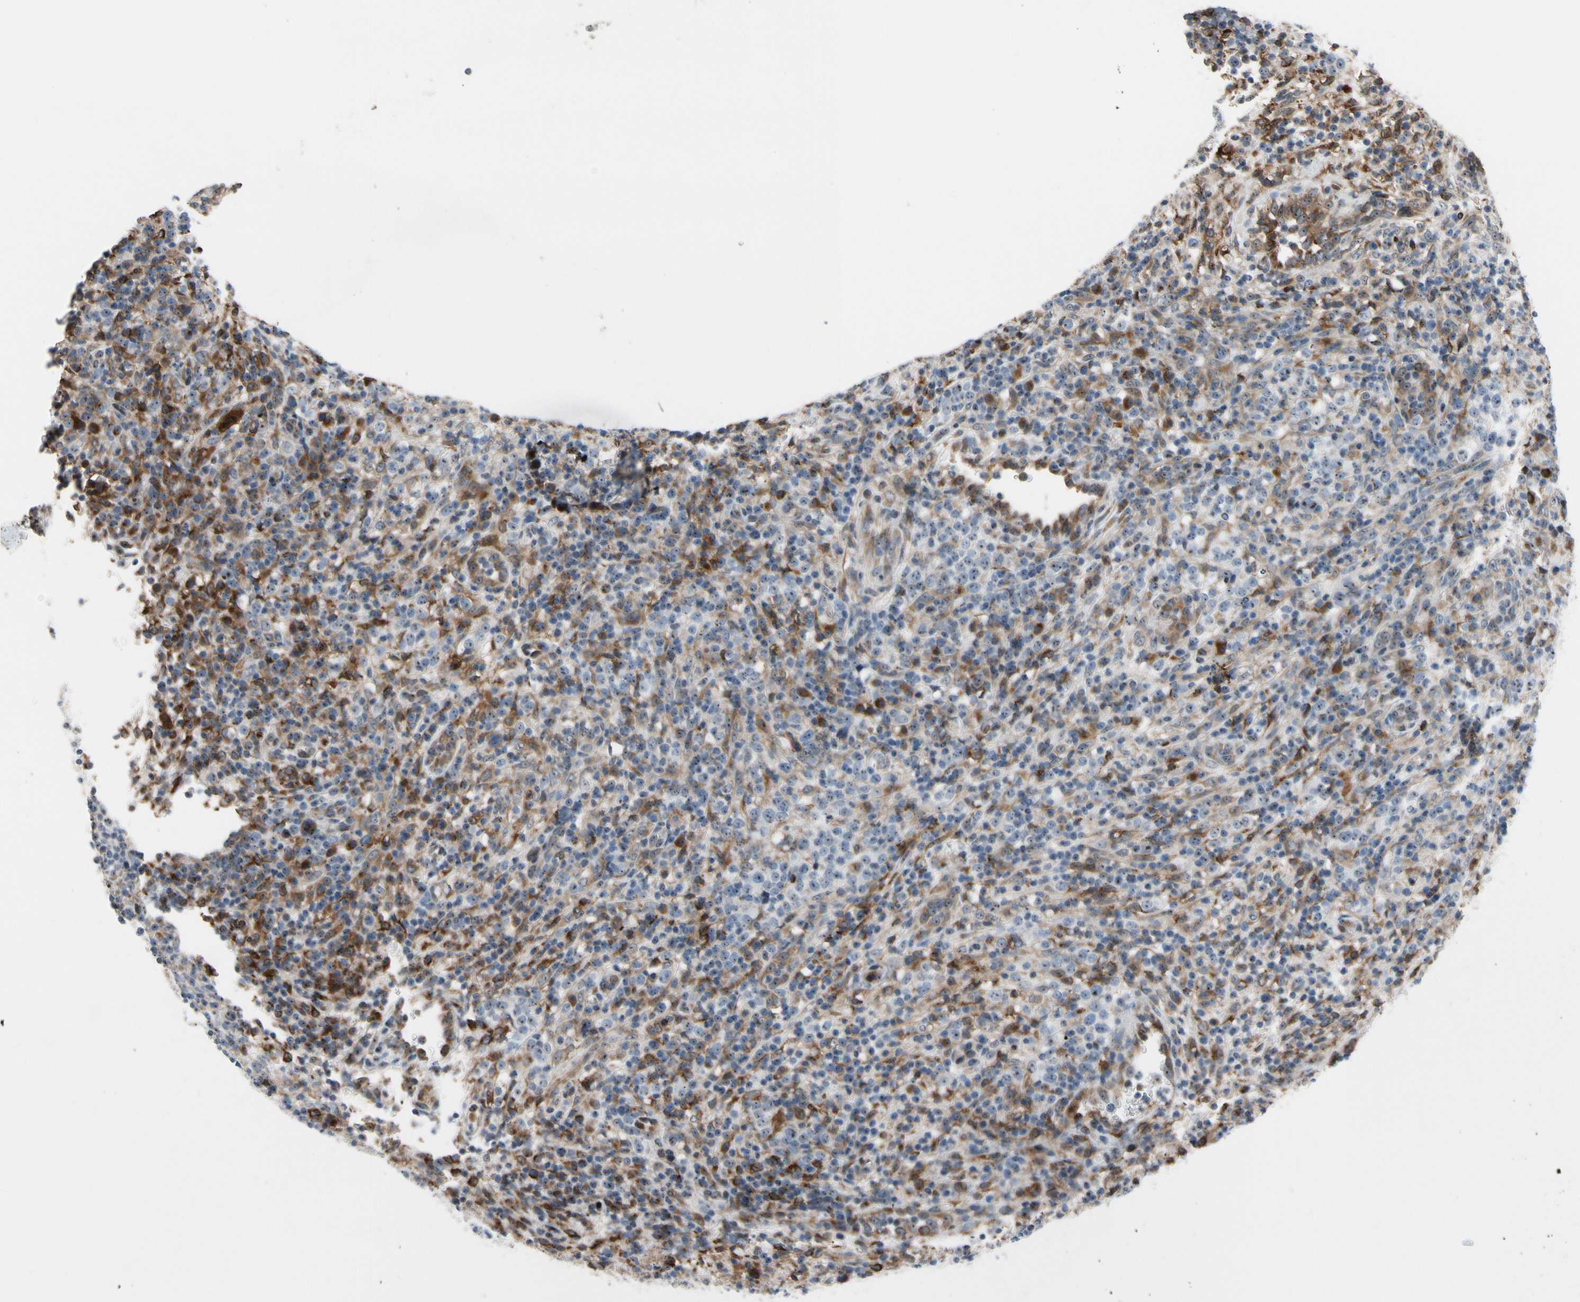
{"staining": {"intensity": "moderate", "quantity": "25%-75%", "location": "cytoplasmic/membranous"}, "tissue": "lymphoma", "cell_type": "Tumor cells", "image_type": "cancer", "snomed": [{"axis": "morphology", "description": "Malignant lymphoma, non-Hodgkin's type, High grade"}, {"axis": "topography", "description": "Lymph node"}], "caption": "The histopathology image reveals staining of high-grade malignant lymphoma, non-Hodgkin's type, revealing moderate cytoplasmic/membranous protein expression (brown color) within tumor cells.", "gene": "TMED7", "patient": {"sex": "female", "age": 76}}